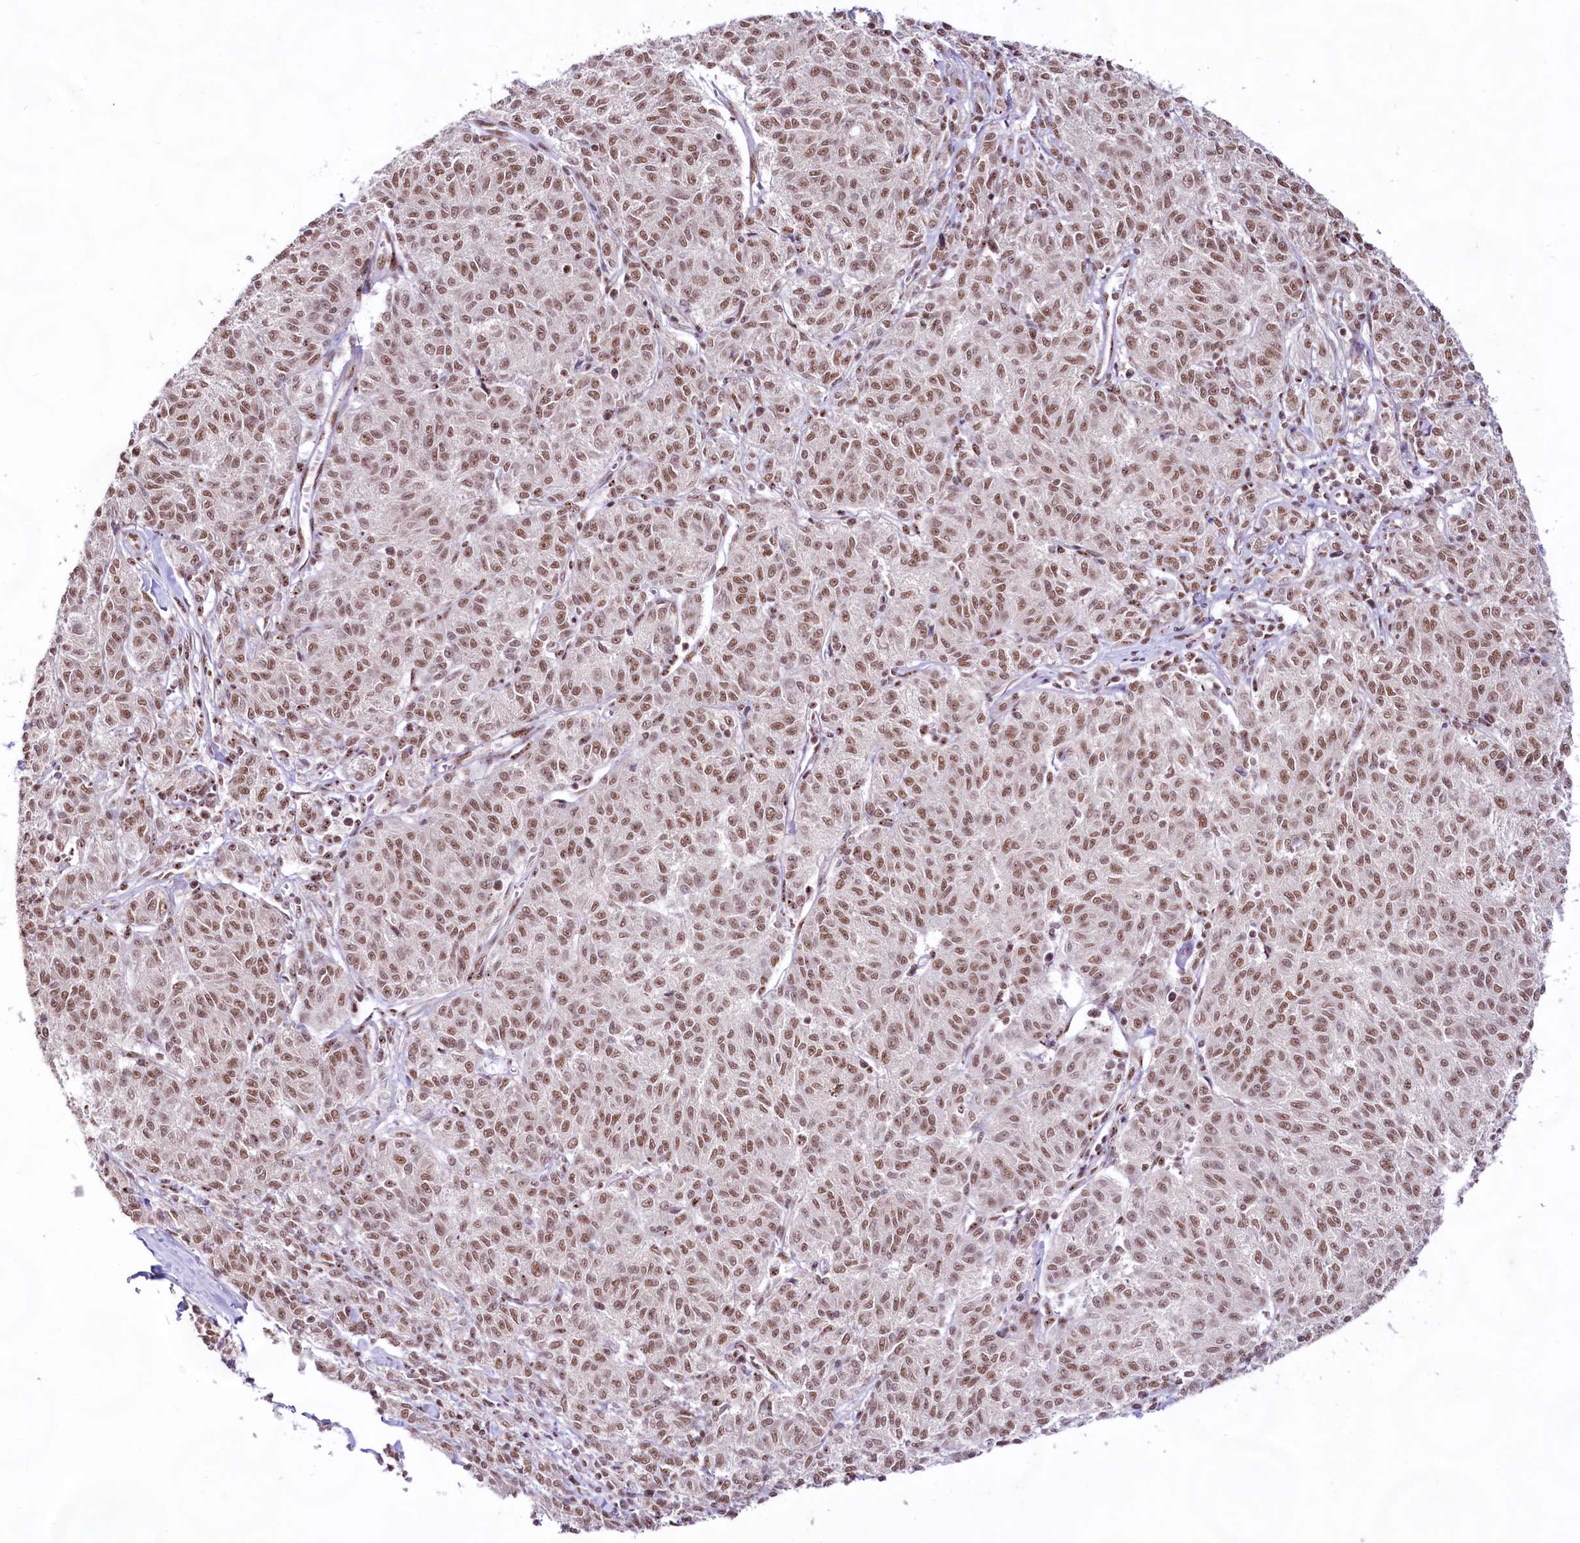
{"staining": {"intensity": "moderate", "quantity": ">75%", "location": "nuclear"}, "tissue": "melanoma", "cell_type": "Tumor cells", "image_type": "cancer", "snomed": [{"axis": "morphology", "description": "Malignant melanoma, NOS"}, {"axis": "topography", "description": "Skin"}], "caption": "Human melanoma stained with a protein marker exhibits moderate staining in tumor cells.", "gene": "HIRA", "patient": {"sex": "female", "age": 72}}